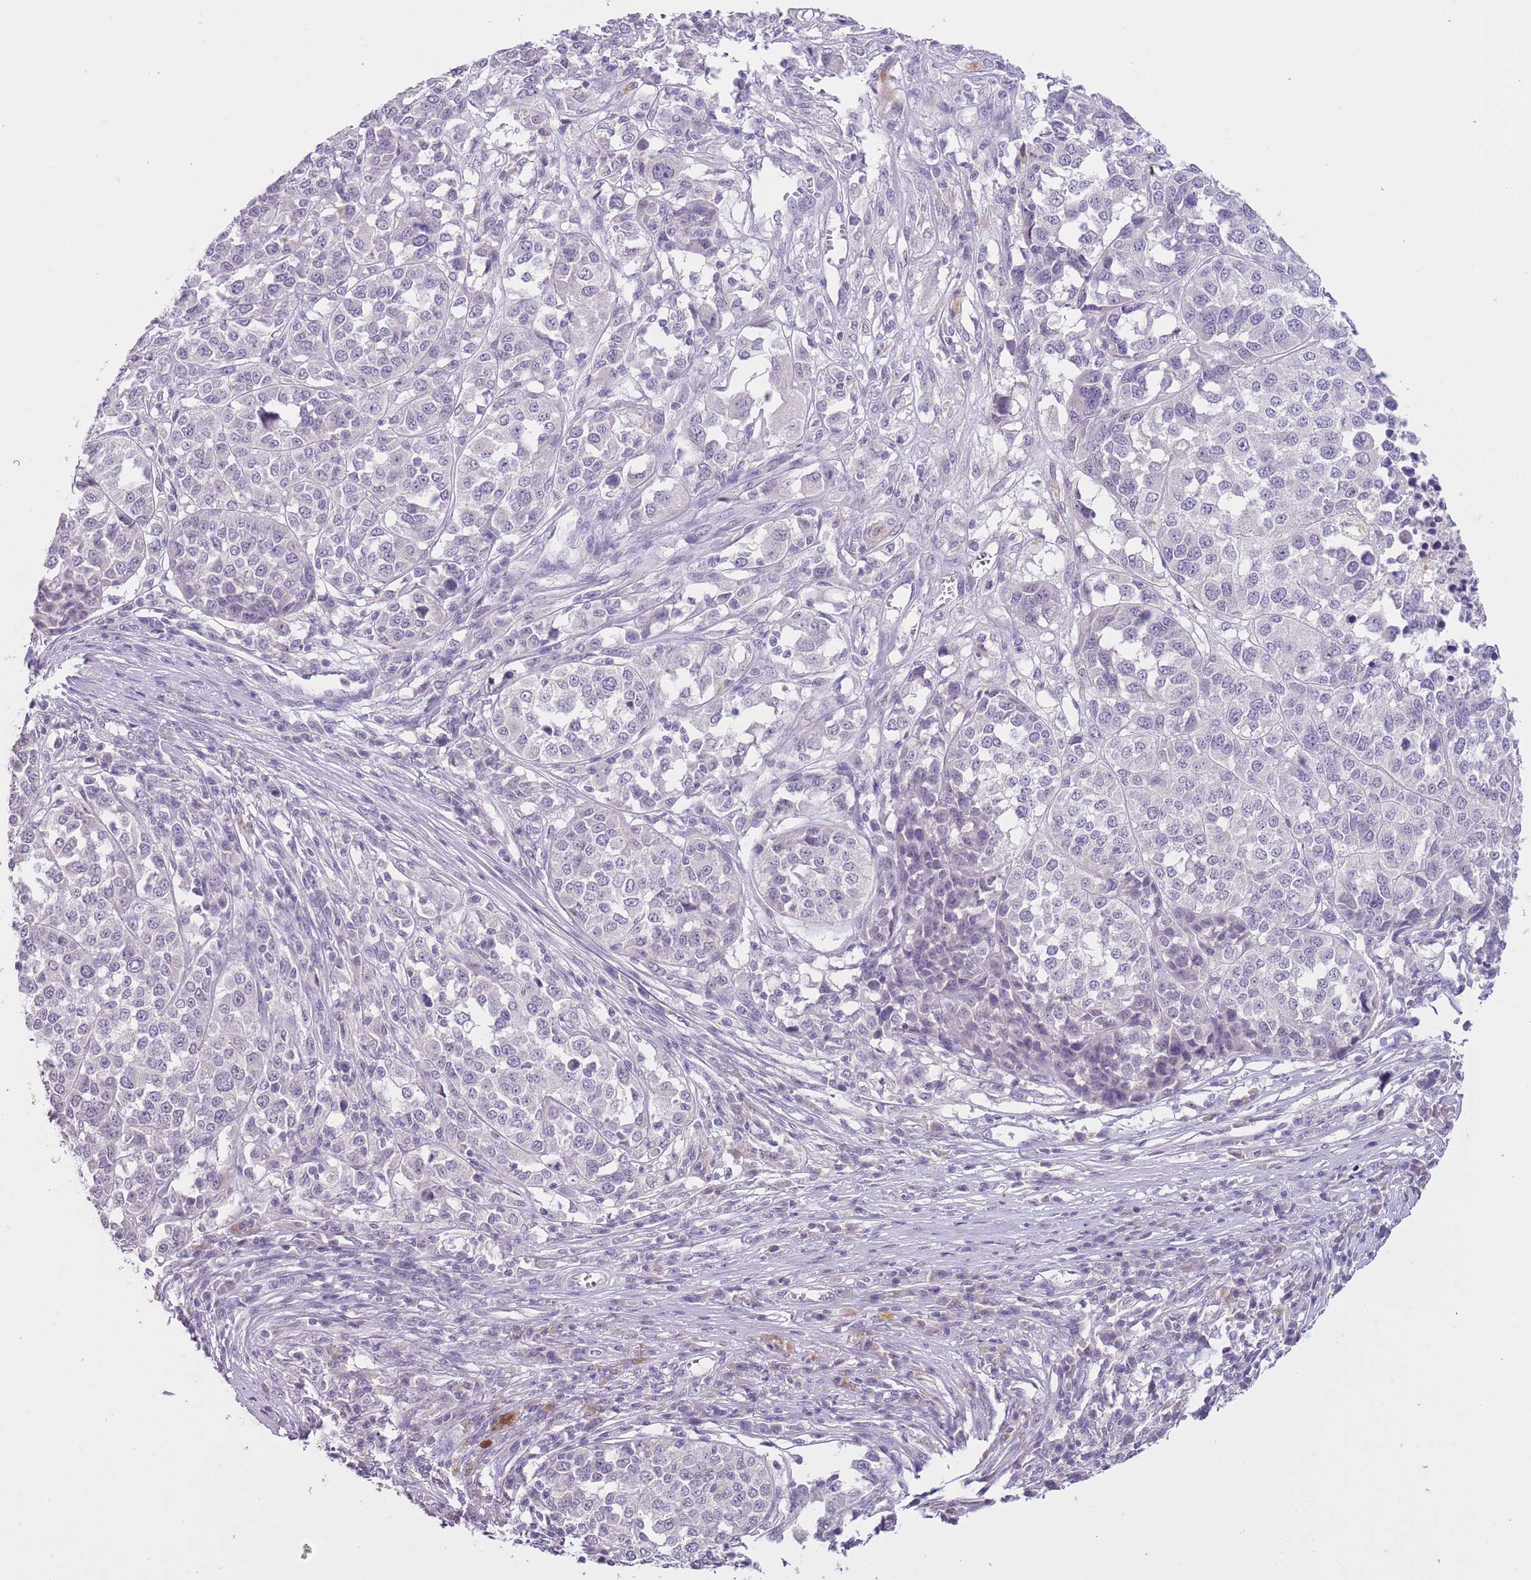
{"staining": {"intensity": "negative", "quantity": "none", "location": "none"}, "tissue": "melanoma", "cell_type": "Tumor cells", "image_type": "cancer", "snomed": [{"axis": "morphology", "description": "Malignant melanoma, Metastatic site"}, {"axis": "topography", "description": "Lymph node"}], "caption": "DAB immunohistochemical staining of human malignant melanoma (metastatic site) reveals no significant positivity in tumor cells. Brightfield microscopy of IHC stained with DAB (brown) and hematoxylin (blue), captured at high magnification.", "gene": "SLC35E3", "patient": {"sex": "male", "age": 44}}